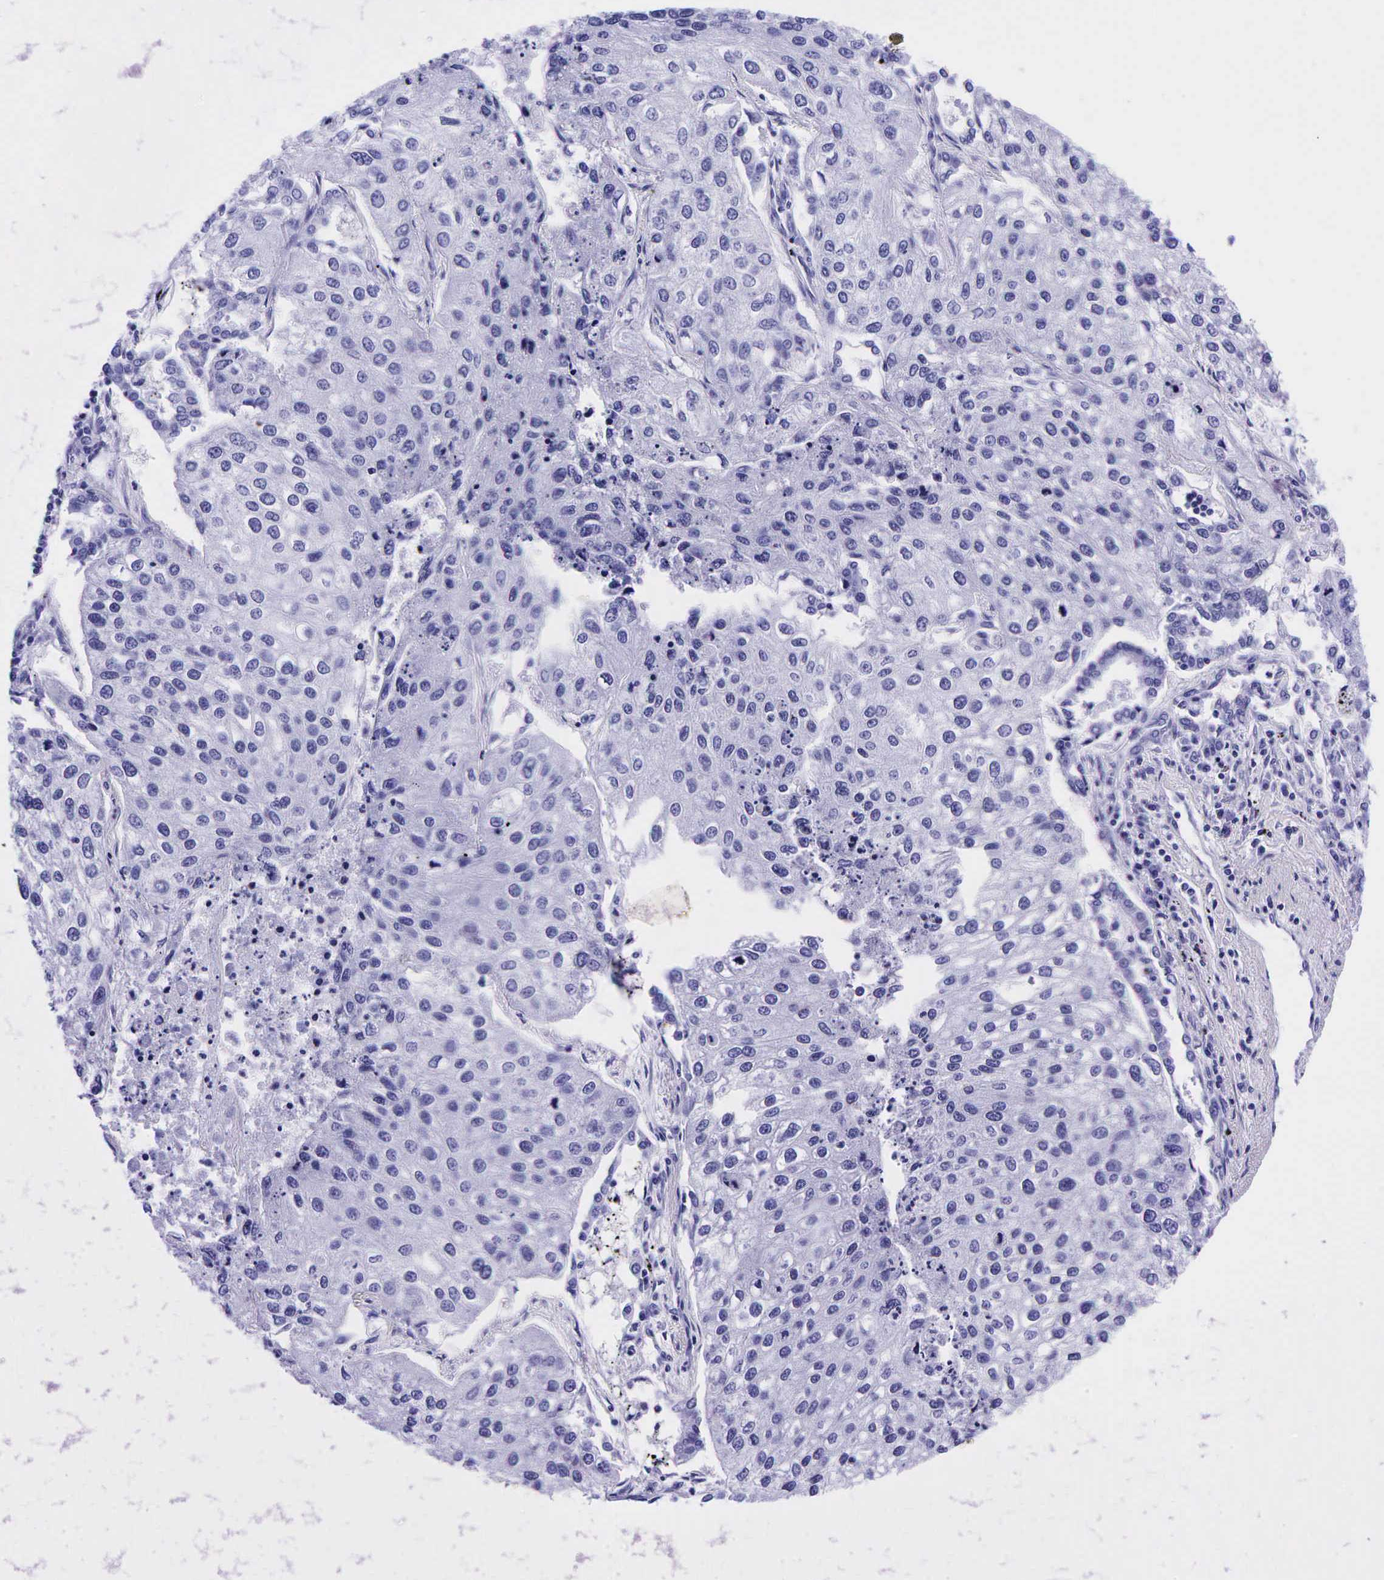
{"staining": {"intensity": "negative", "quantity": "none", "location": "none"}, "tissue": "lung cancer", "cell_type": "Tumor cells", "image_type": "cancer", "snomed": [{"axis": "morphology", "description": "Squamous cell carcinoma, NOS"}, {"axis": "topography", "description": "Lung"}], "caption": "Tumor cells show no significant protein staining in lung cancer.", "gene": "GAST", "patient": {"sex": "male", "age": 75}}